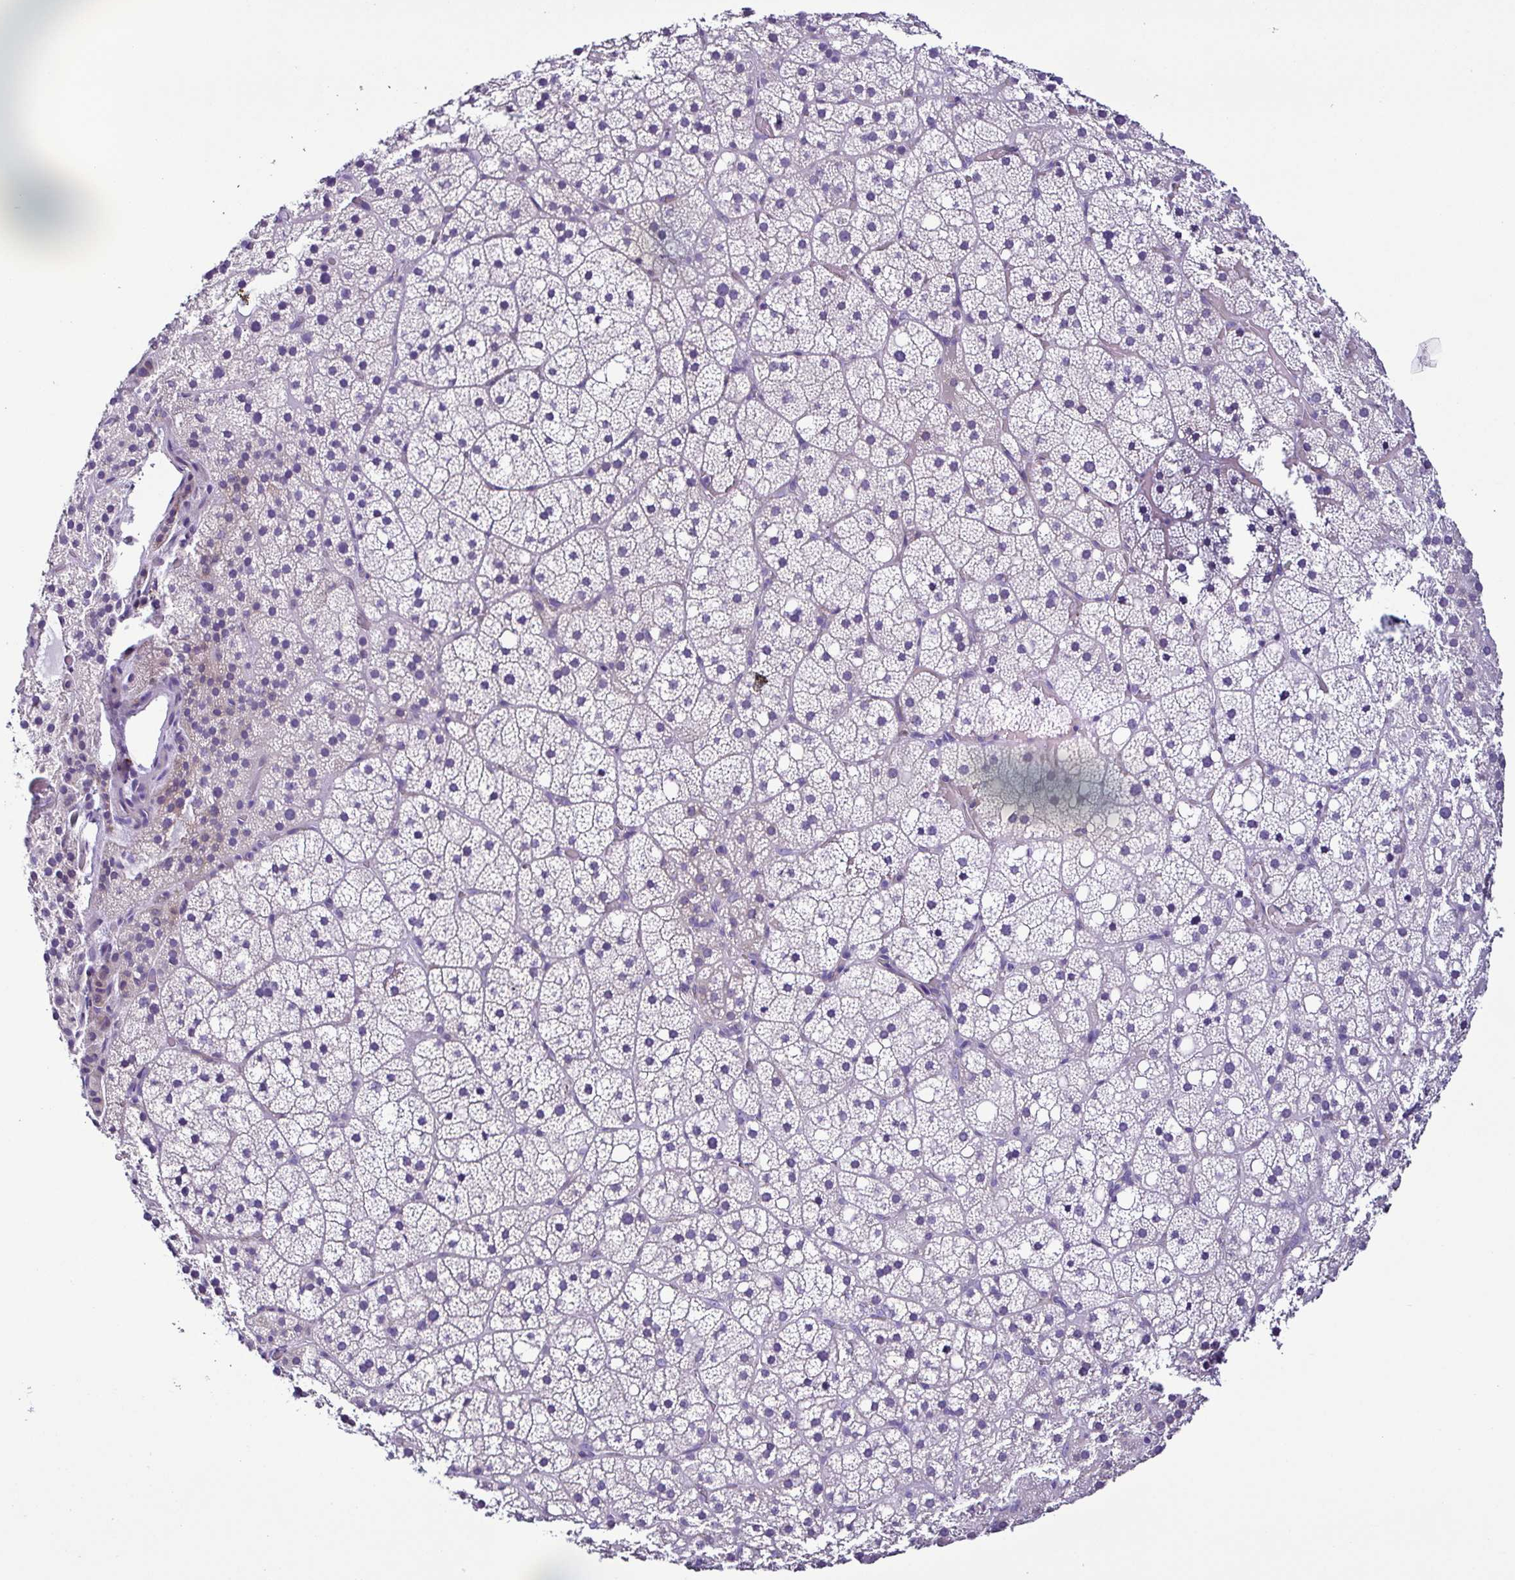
{"staining": {"intensity": "negative", "quantity": "none", "location": "none"}, "tissue": "adrenal gland", "cell_type": "Glandular cells", "image_type": "normal", "snomed": [{"axis": "morphology", "description": "Normal tissue, NOS"}, {"axis": "topography", "description": "Adrenal gland"}], "caption": "IHC of unremarkable adrenal gland demonstrates no expression in glandular cells.", "gene": "SRL", "patient": {"sex": "male", "age": 53}}